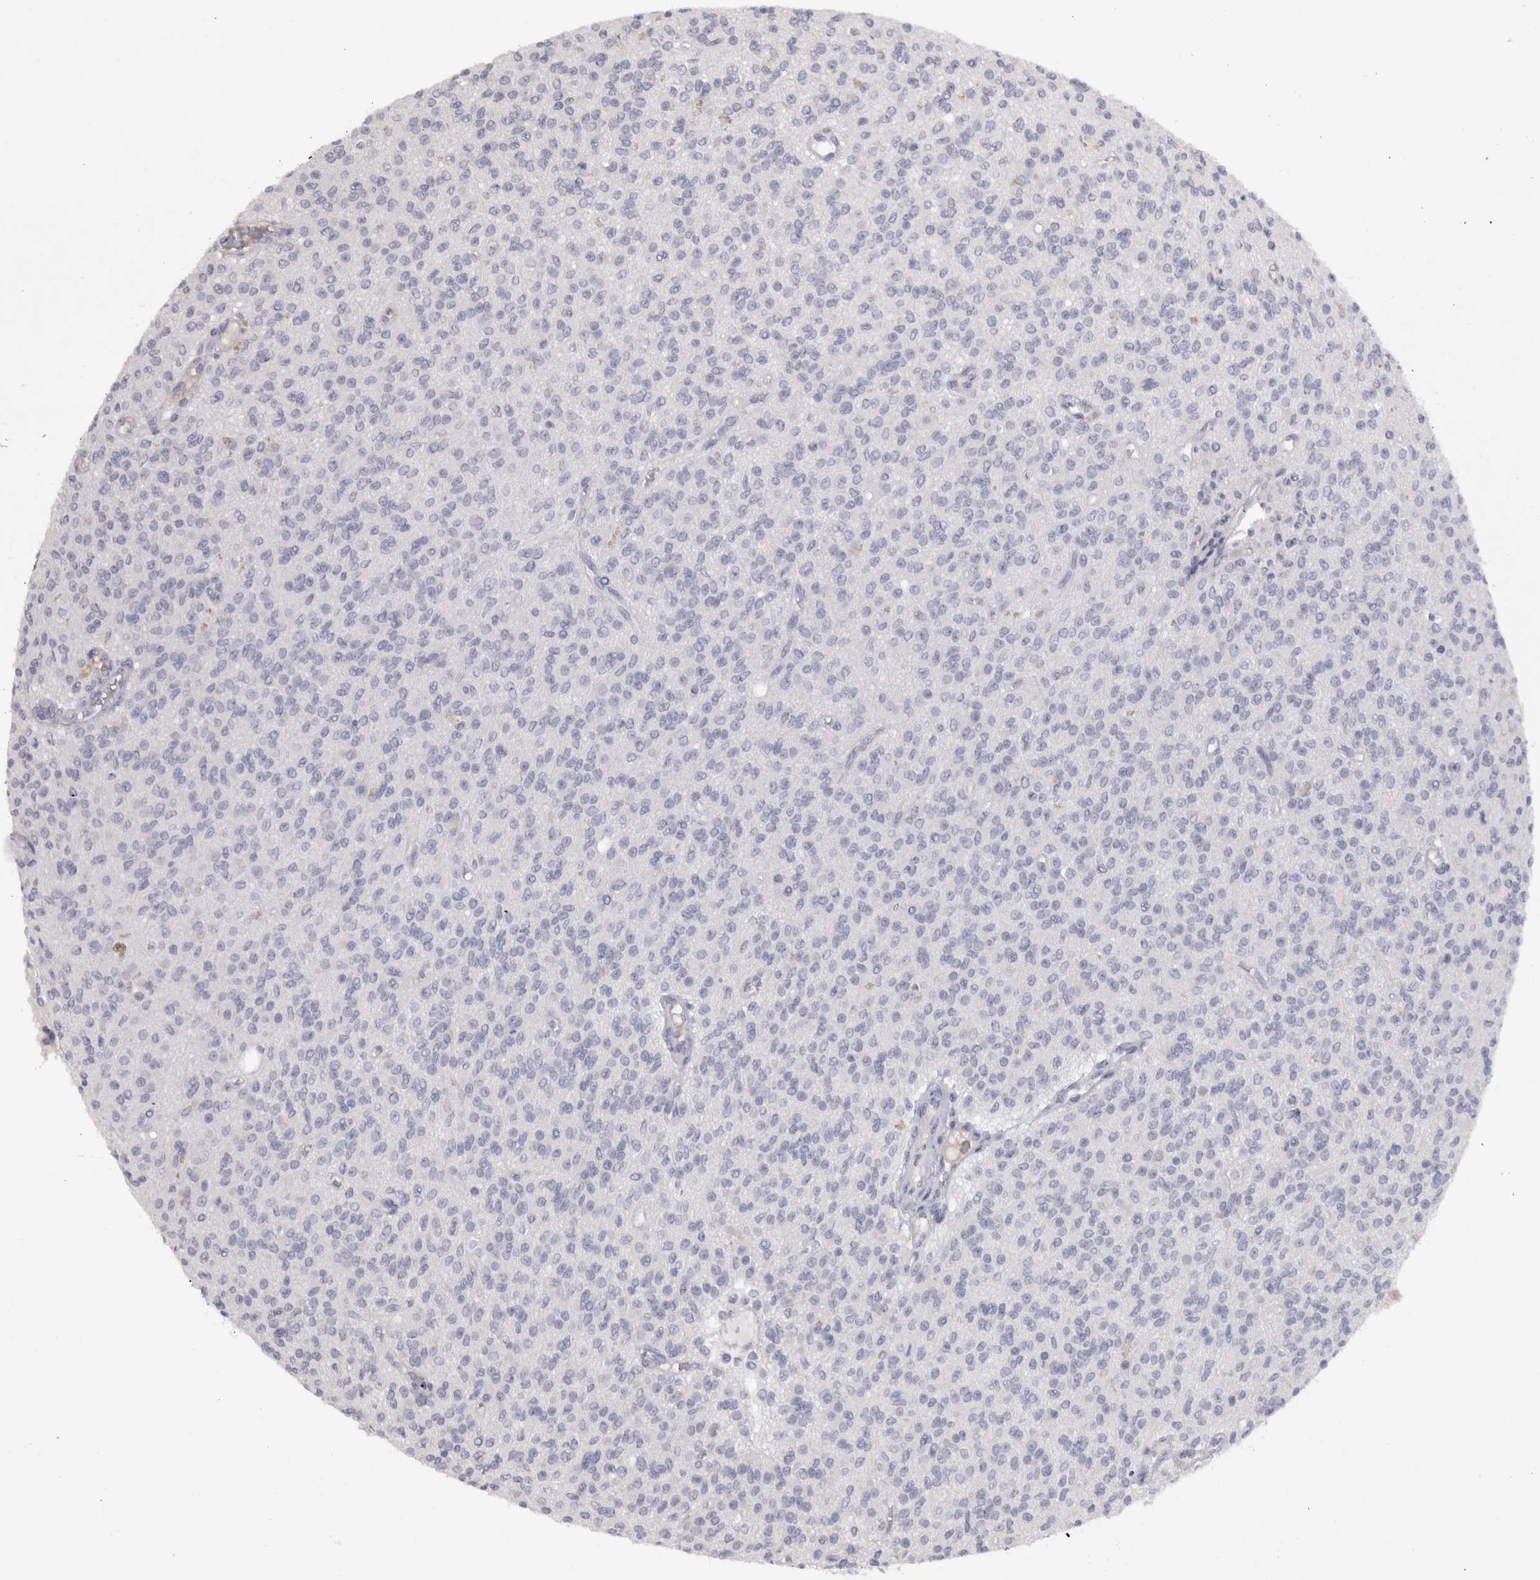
{"staining": {"intensity": "negative", "quantity": "none", "location": "none"}, "tissue": "glioma", "cell_type": "Tumor cells", "image_type": "cancer", "snomed": [{"axis": "morphology", "description": "Glioma, malignant, High grade"}, {"axis": "topography", "description": "Brain"}], "caption": "There is no significant positivity in tumor cells of high-grade glioma (malignant).", "gene": "ADAM2", "patient": {"sex": "male", "age": 34}}